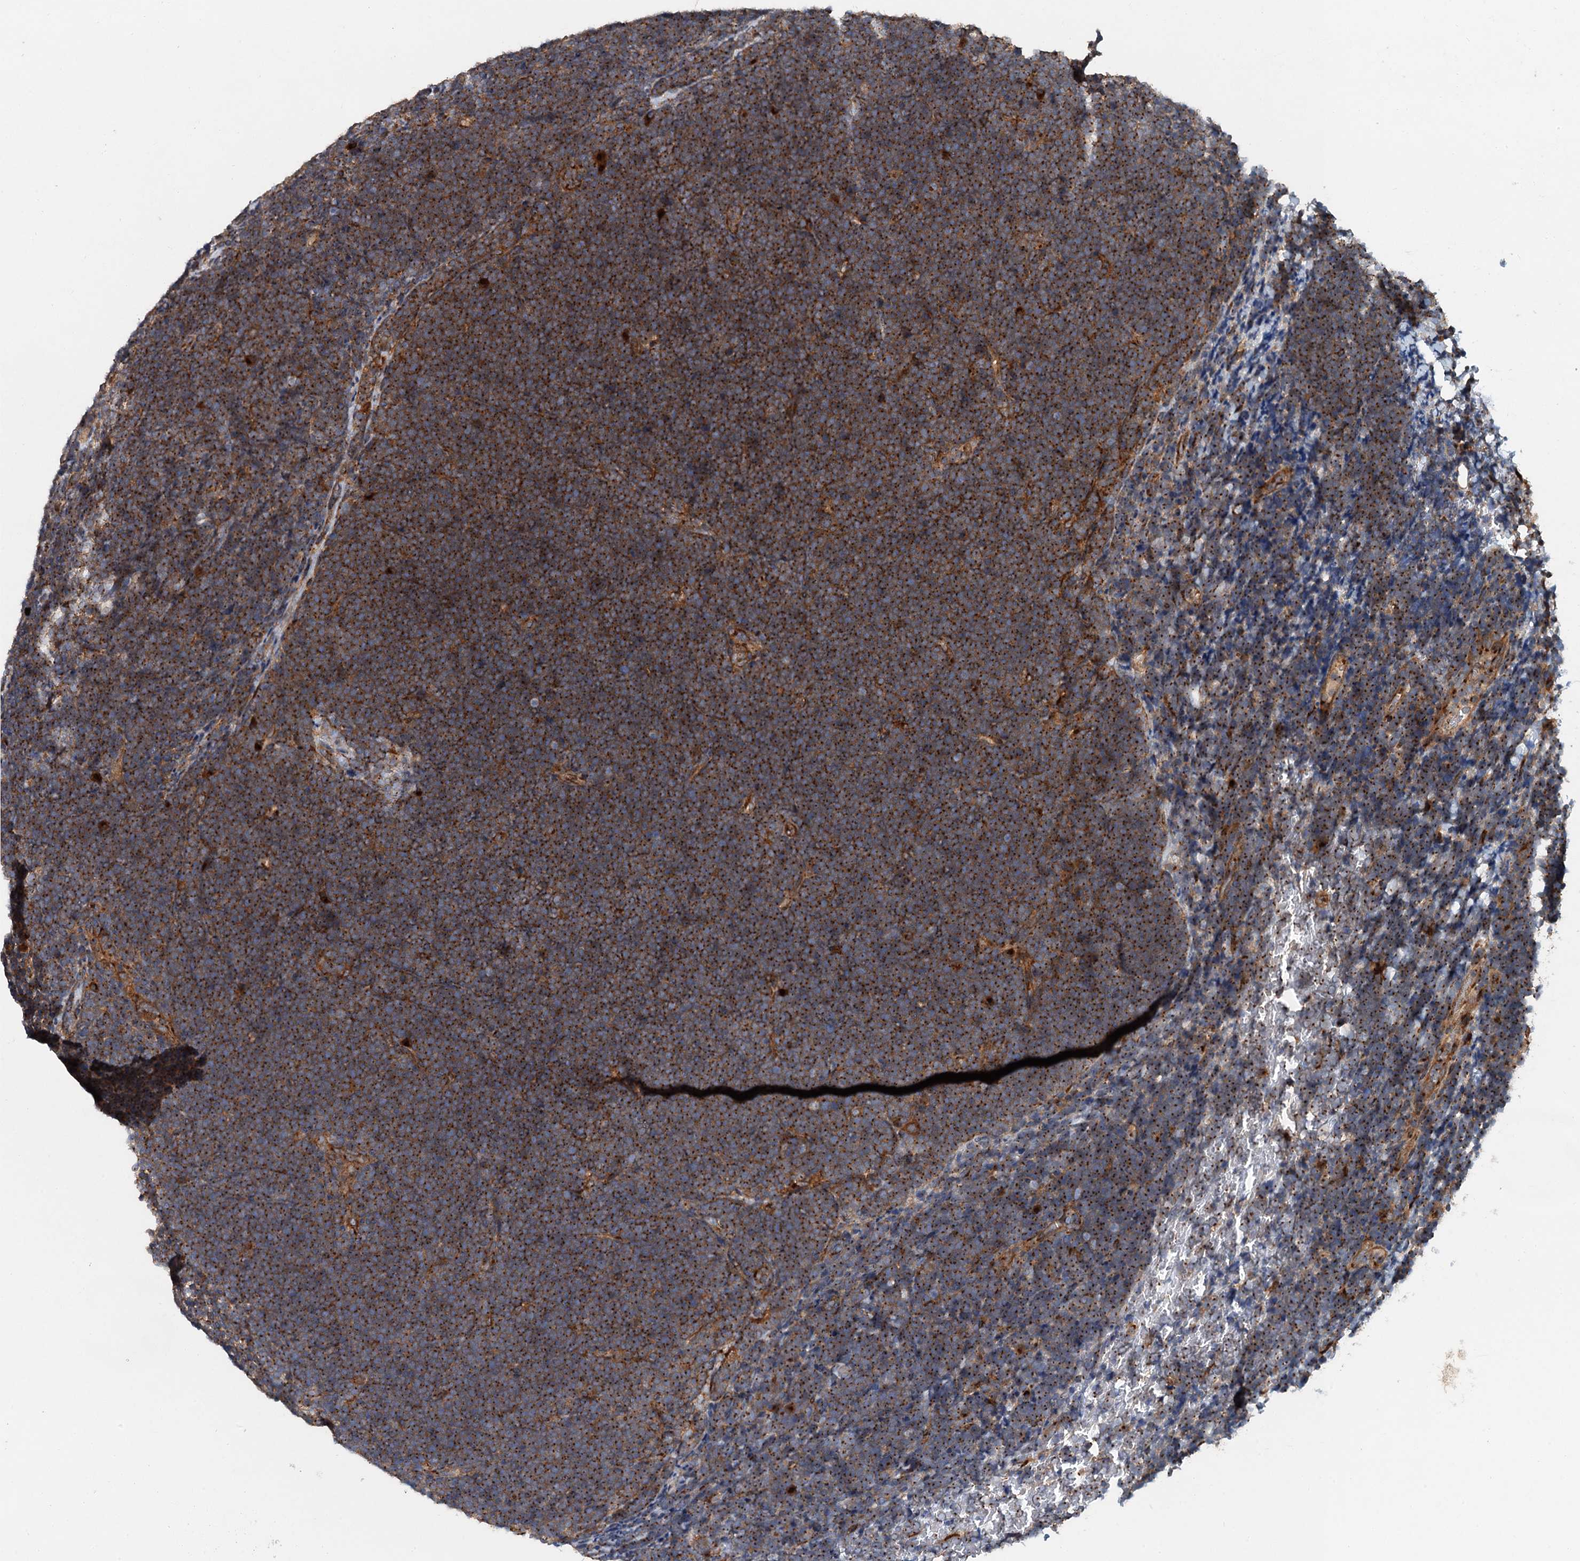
{"staining": {"intensity": "strong", "quantity": ">75%", "location": "cytoplasmic/membranous"}, "tissue": "lymphoma", "cell_type": "Tumor cells", "image_type": "cancer", "snomed": [{"axis": "morphology", "description": "Malignant lymphoma, non-Hodgkin's type, High grade"}, {"axis": "topography", "description": "Lymph node"}], "caption": "This micrograph exhibits IHC staining of human high-grade malignant lymphoma, non-Hodgkin's type, with high strong cytoplasmic/membranous staining in approximately >75% of tumor cells.", "gene": "COG3", "patient": {"sex": "male", "age": 13}}